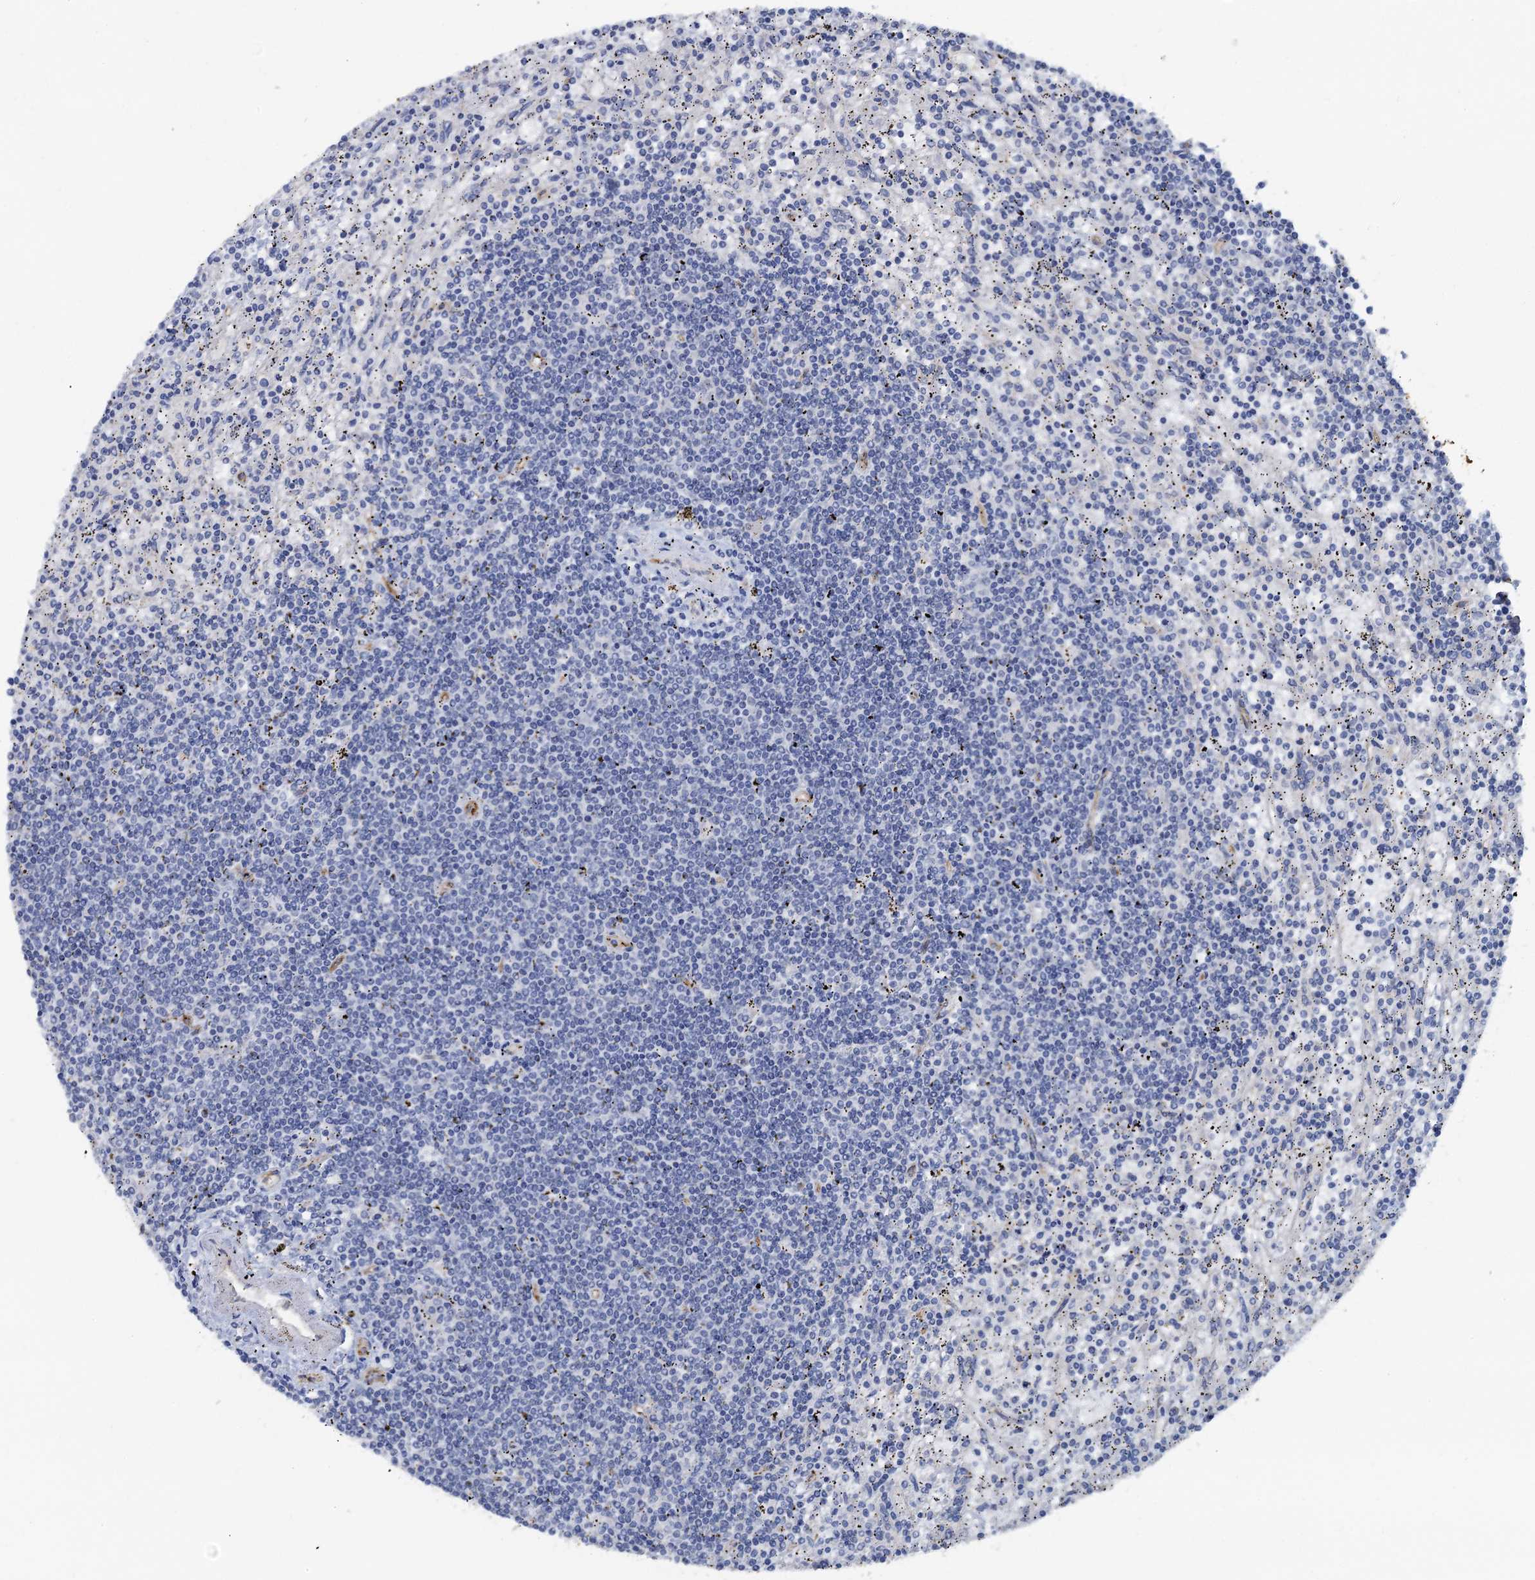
{"staining": {"intensity": "negative", "quantity": "none", "location": "none"}, "tissue": "lymphoma", "cell_type": "Tumor cells", "image_type": "cancer", "snomed": [{"axis": "morphology", "description": "Malignant lymphoma, non-Hodgkin's type, Low grade"}, {"axis": "topography", "description": "Spleen"}], "caption": "Immunohistochemistry of lymphoma displays no expression in tumor cells.", "gene": "PLLP", "patient": {"sex": "male", "age": 76}}